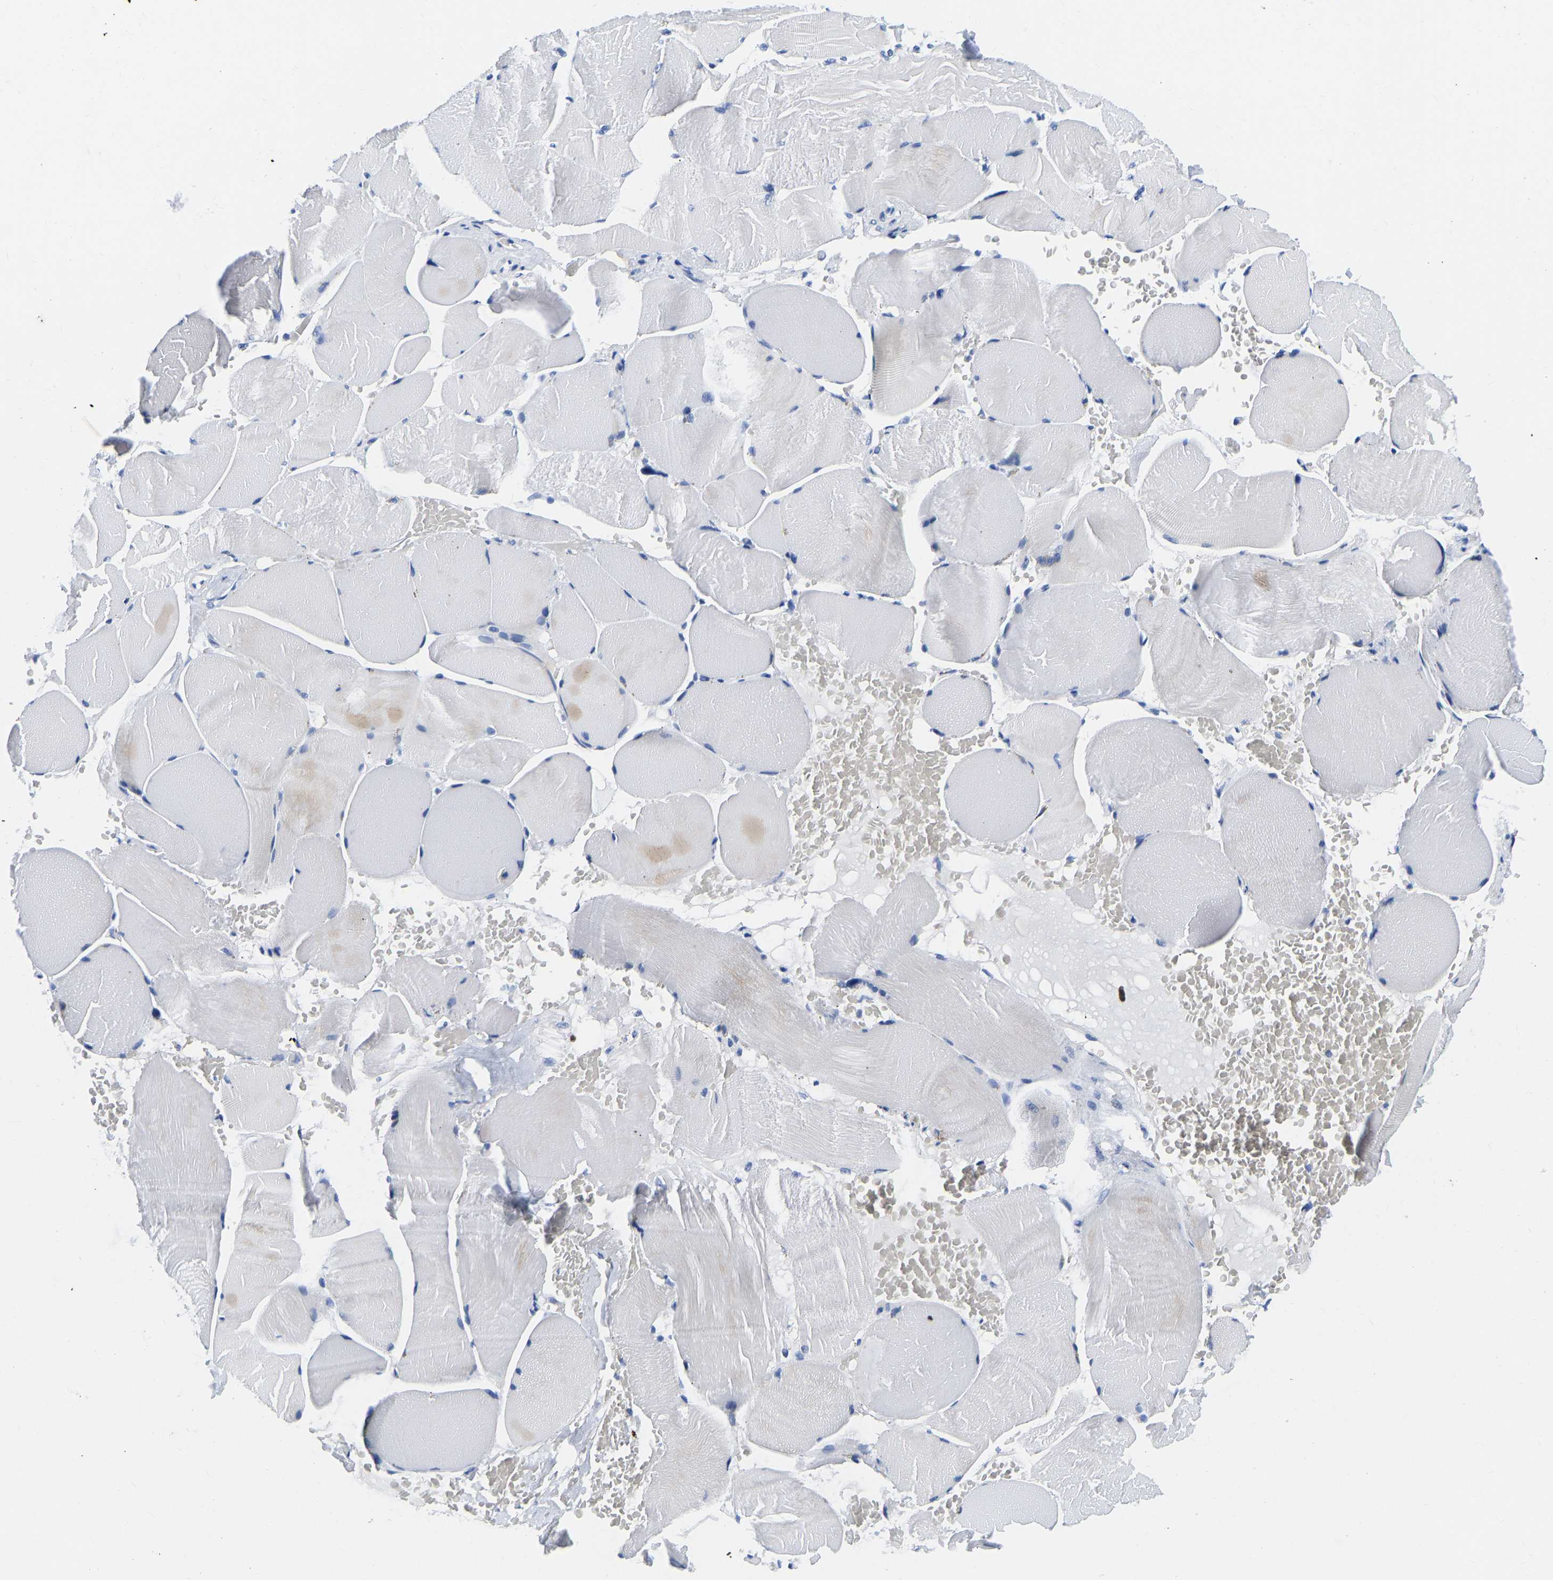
{"staining": {"intensity": "negative", "quantity": "none", "location": "none"}, "tissue": "skeletal muscle", "cell_type": "Myocytes", "image_type": "normal", "snomed": [{"axis": "morphology", "description": "Normal tissue, NOS"}, {"axis": "topography", "description": "Skin"}, {"axis": "topography", "description": "Skeletal muscle"}], "caption": "The micrograph exhibits no staining of myocytes in unremarkable skeletal muscle.", "gene": "TCF7", "patient": {"sex": "male", "age": 83}}